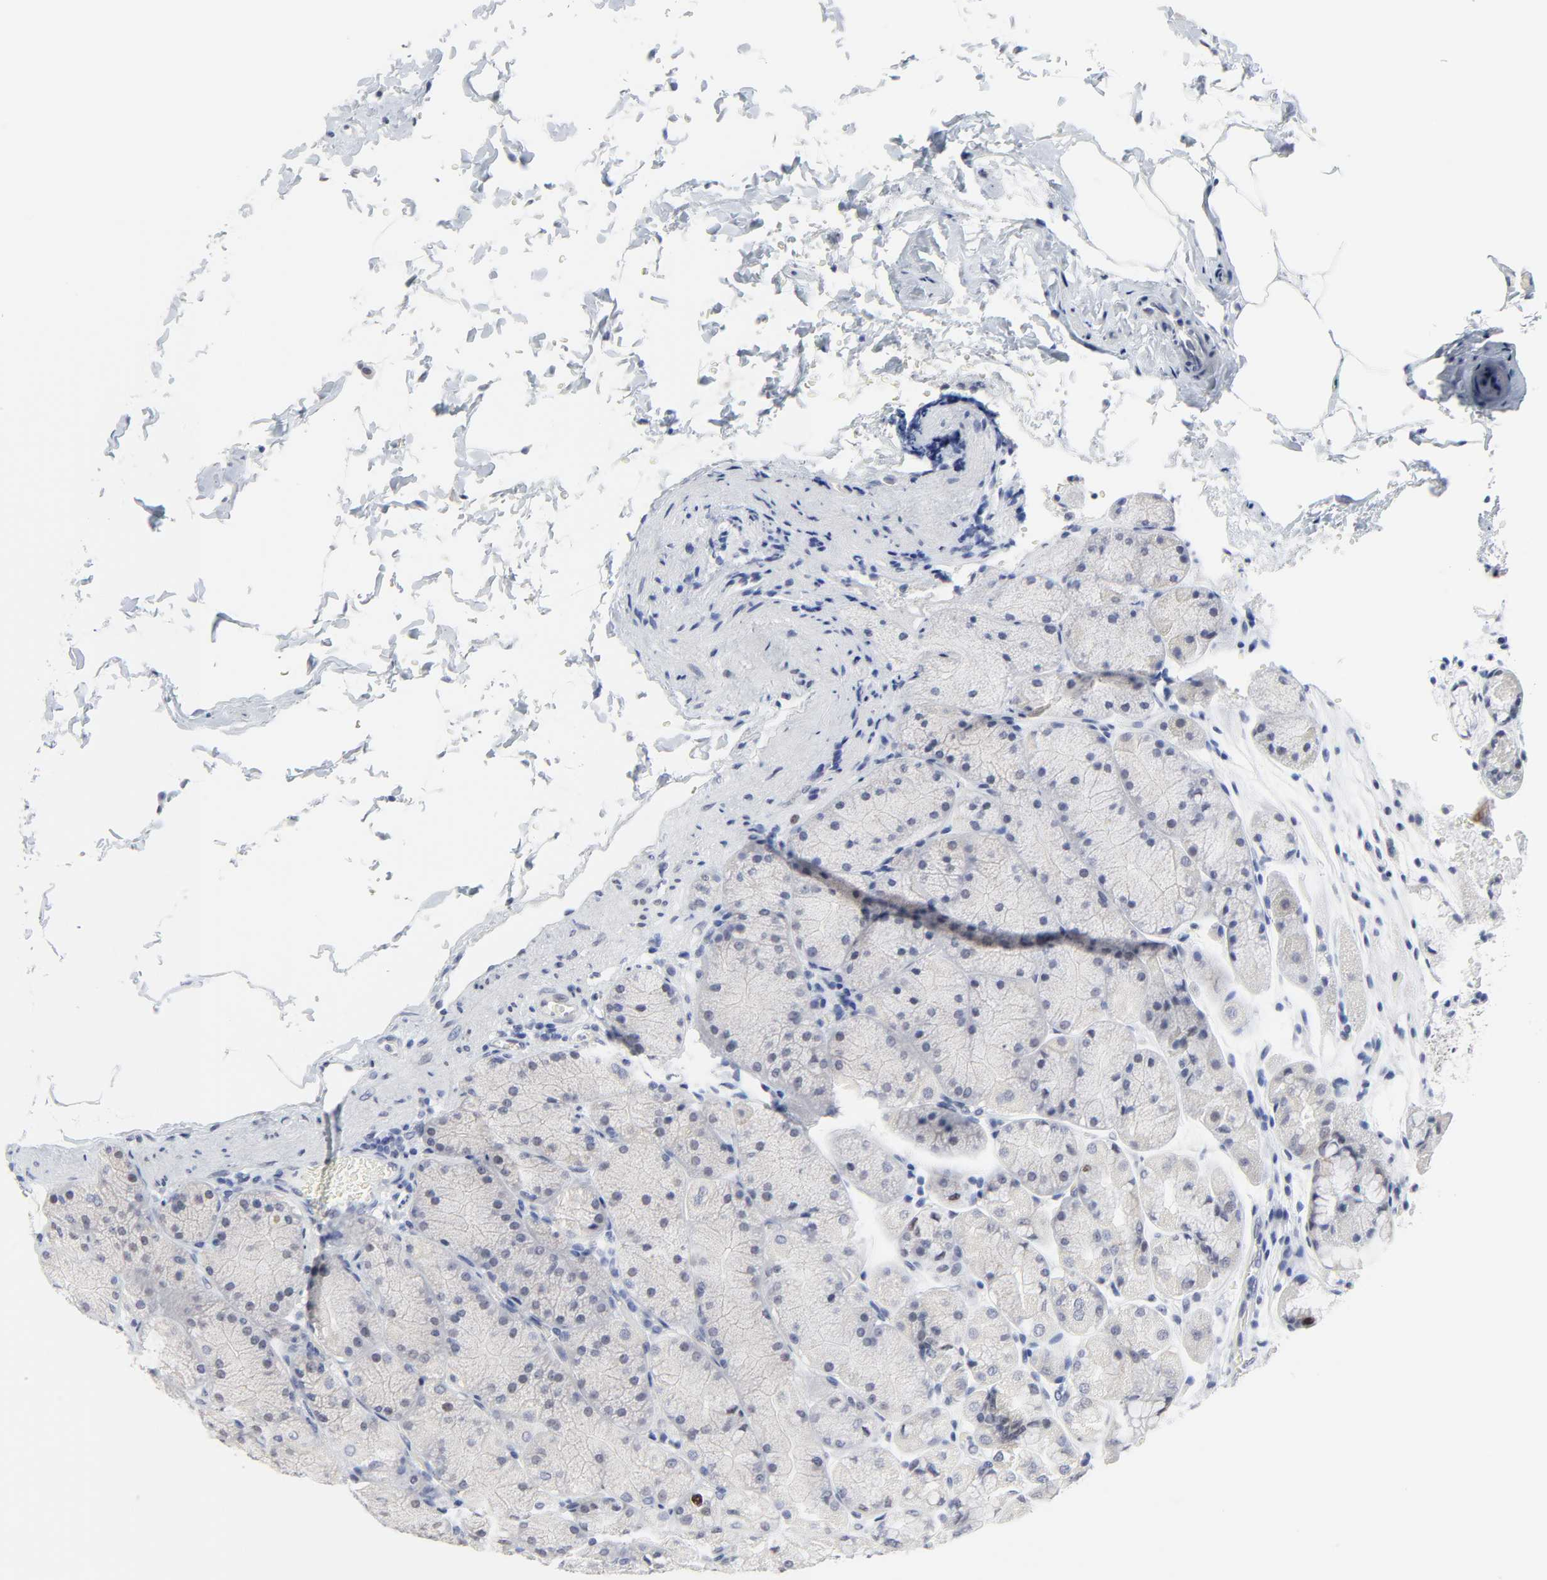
{"staining": {"intensity": "weak", "quantity": "<25%", "location": "nuclear"}, "tissue": "stomach", "cell_type": "Glandular cells", "image_type": "normal", "snomed": [{"axis": "morphology", "description": "Normal tissue, NOS"}, {"axis": "topography", "description": "Stomach, upper"}], "caption": "Immunohistochemistry of unremarkable stomach shows no positivity in glandular cells. The staining was performed using DAB to visualize the protein expression in brown, while the nuclei were stained in blue with hematoxylin (Magnification: 20x).", "gene": "ZNF589", "patient": {"sex": "female", "age": 56}}